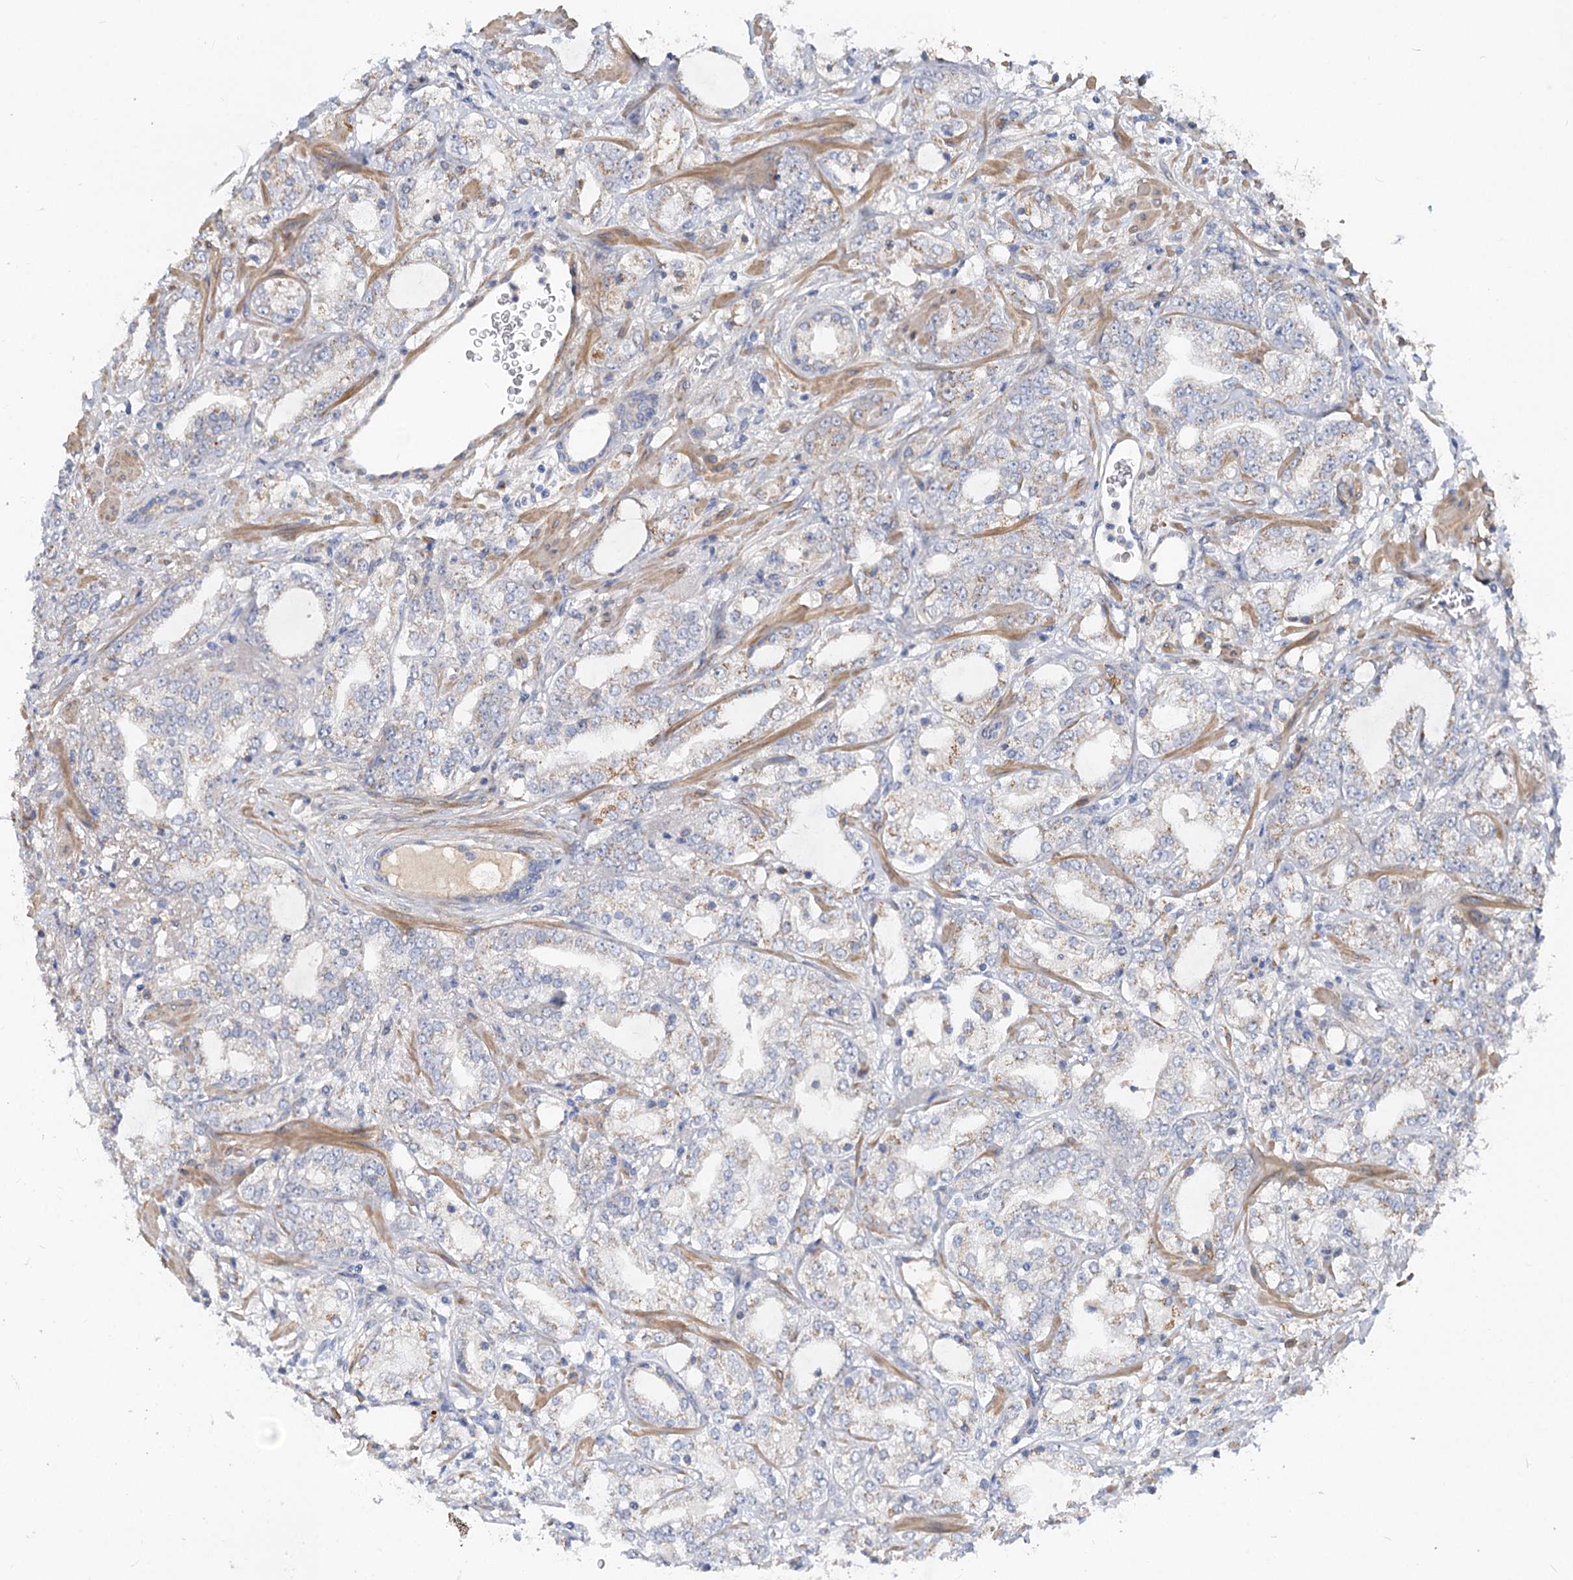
{"staining": {"intensity": "weak", "quantity": "25%-75%", "location": "cytoplasmic/membranous"}, "tissue": "prostate cancer", "cell_type": "Tumor cells", "image_type": "cancer", "snomed": [{"axis": "morphology", "description": "Adenocarcinoma, High grade"}, {"axis": "topography", "description": "Prostate"}], "caption": "DAB (3,3'-diaminobenzidine) immunohistochemical staining of adenocarcinoma (high-grade) (prostate) exhibits weak cytoplasmic/membranous protein positivity in approximately 25%-75% of tumor cells.", "gene": "FGF19", "patient": {"sex": "male", "age": 64}}